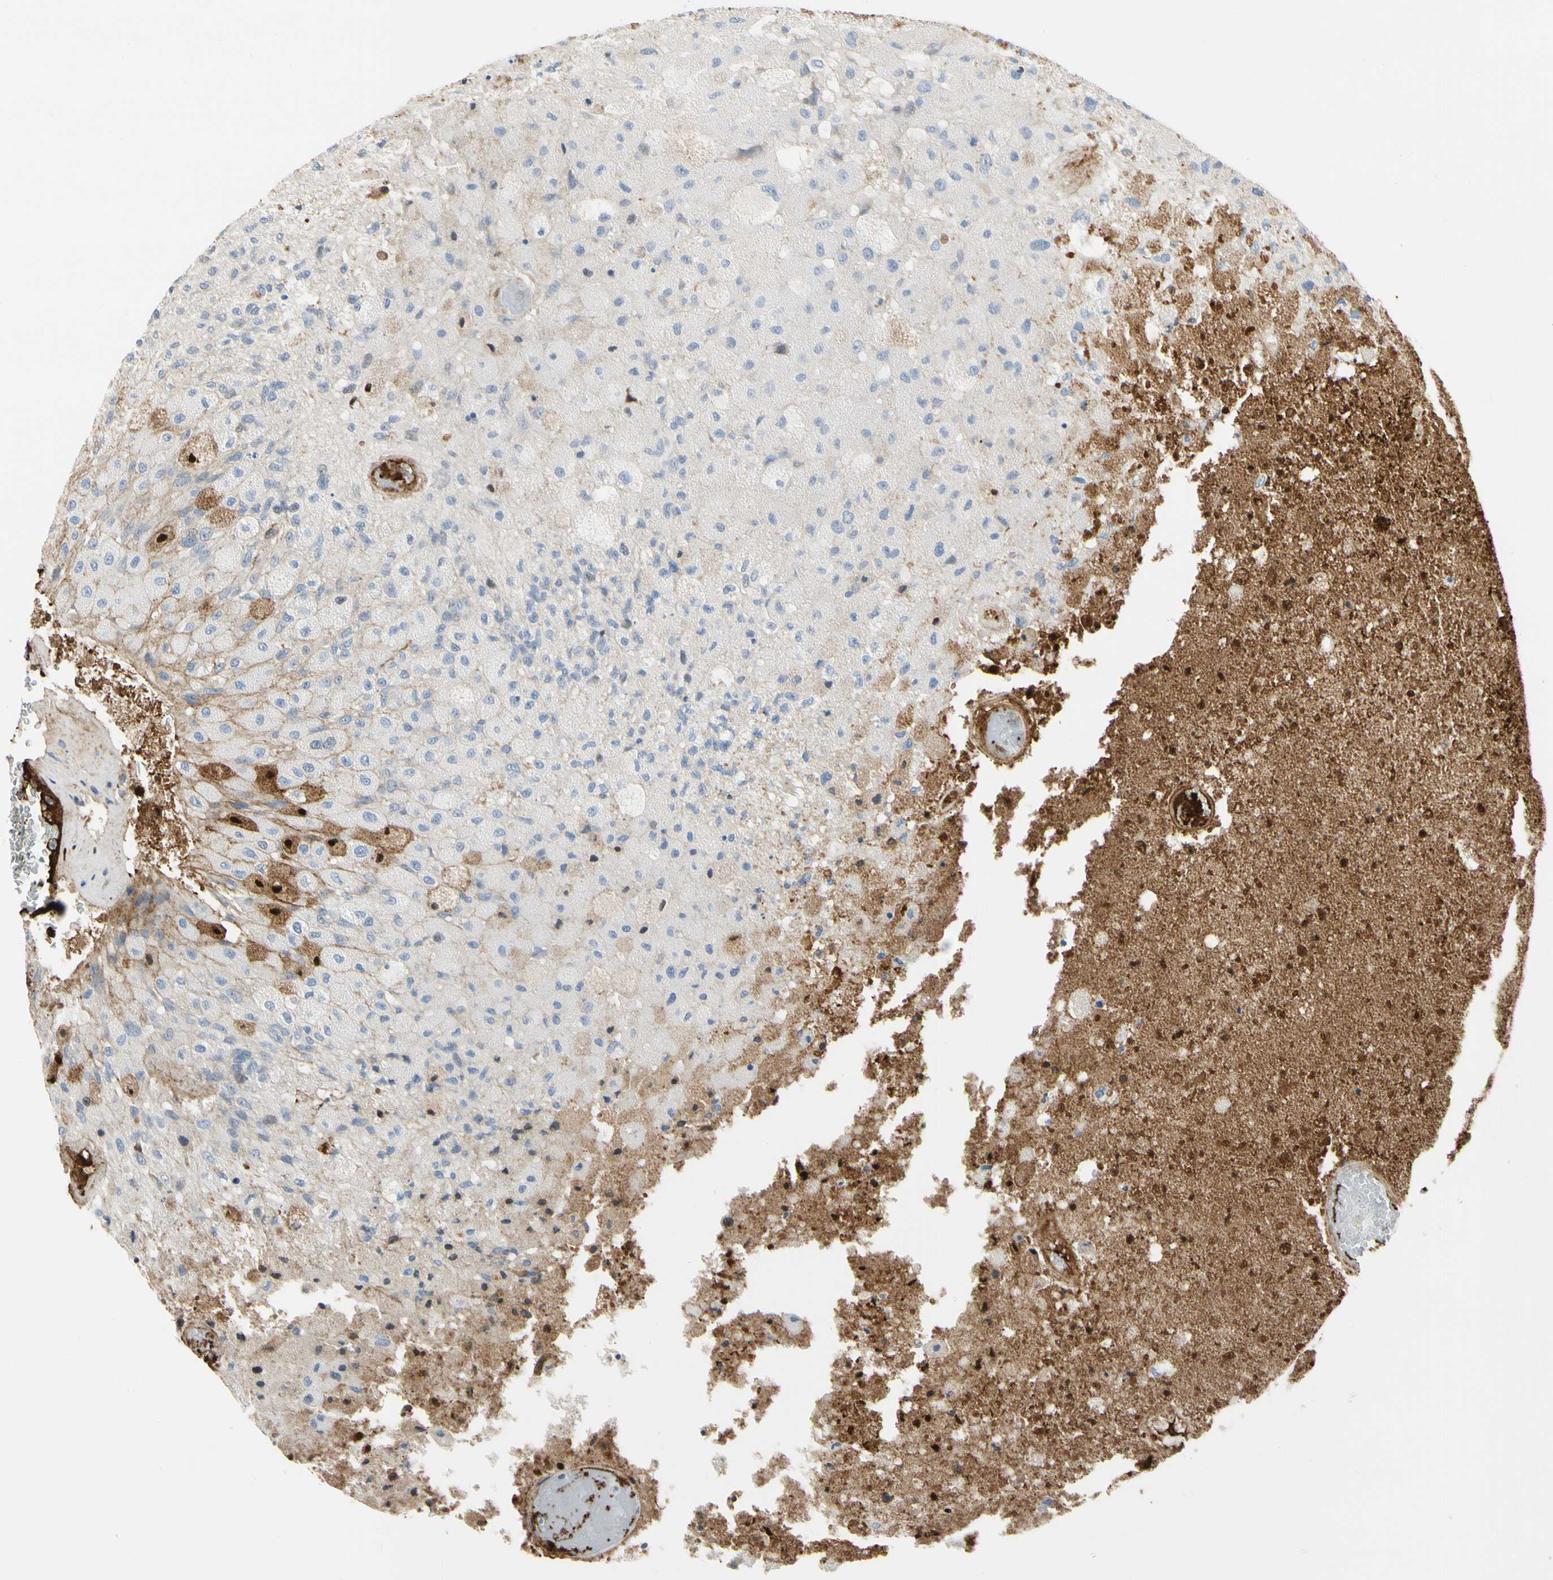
{"staining": {"intensity": "negative", "quantity": "none", "location": "none"}, "tissue": "glioma", "cell_type": "Tumor cells", "image_type": "cancer", "snomed": [{"axis": "morphology", "description": "Normal tissue, NOS"}, {"axis": "morphology", "description": "Glioma, malignant, High grade"}, {"axis": "topography", "description": "Cerebral cortex"}], "caption": "Immunohistochemistry histopathology image of neoplastic tissue: glioma stained with DAB (3,3'-diaminobenzidine) shows no significant protein positivity in tumor cells. (Brightfield microscopy of DAB (3,3'-diaminobenzidine) IHC at high magnification).", "gene": "FGB", "patient": {"sex": "male", "age": 77}}